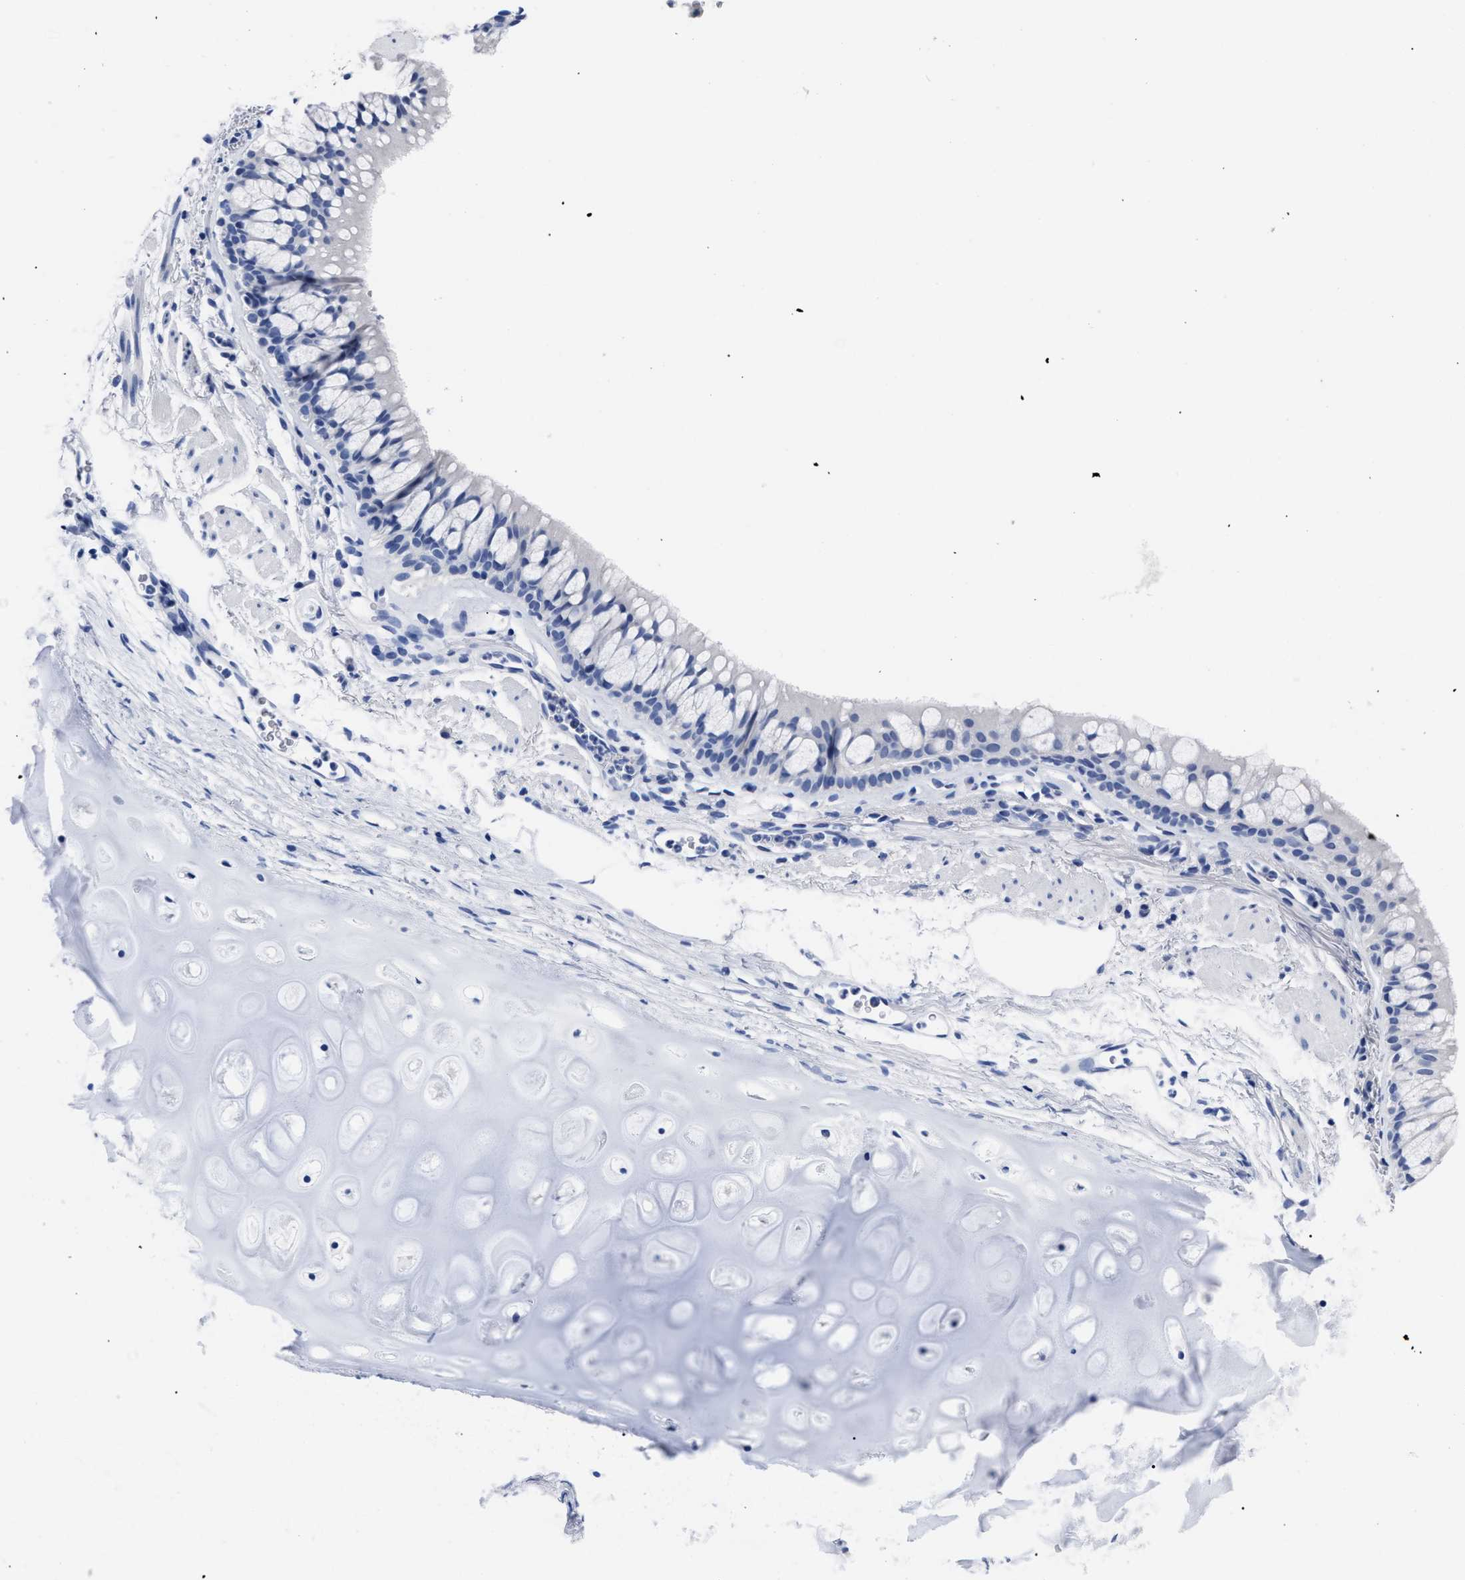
{"staining": {"intensity": "negative", "quantity": "none", "location": "none"}, "tissue": "bronchus", "cell_type": "Respiratory epithelial cells", "image_type": "normal", "snomed": [{"axis": "morphology", "description": "Normal tissue, NOS"}, {"axis": "topography", "description": "Cartilage tissue"}, {"axis": "topography", "description": "Bronchus"}], "caption": "Immunohistochemistry of unremarkable bronchus displays no staining in respiratory epithelial cells.", "gene": "ALPG", "patient": {"sex": "female", "age": 53}}